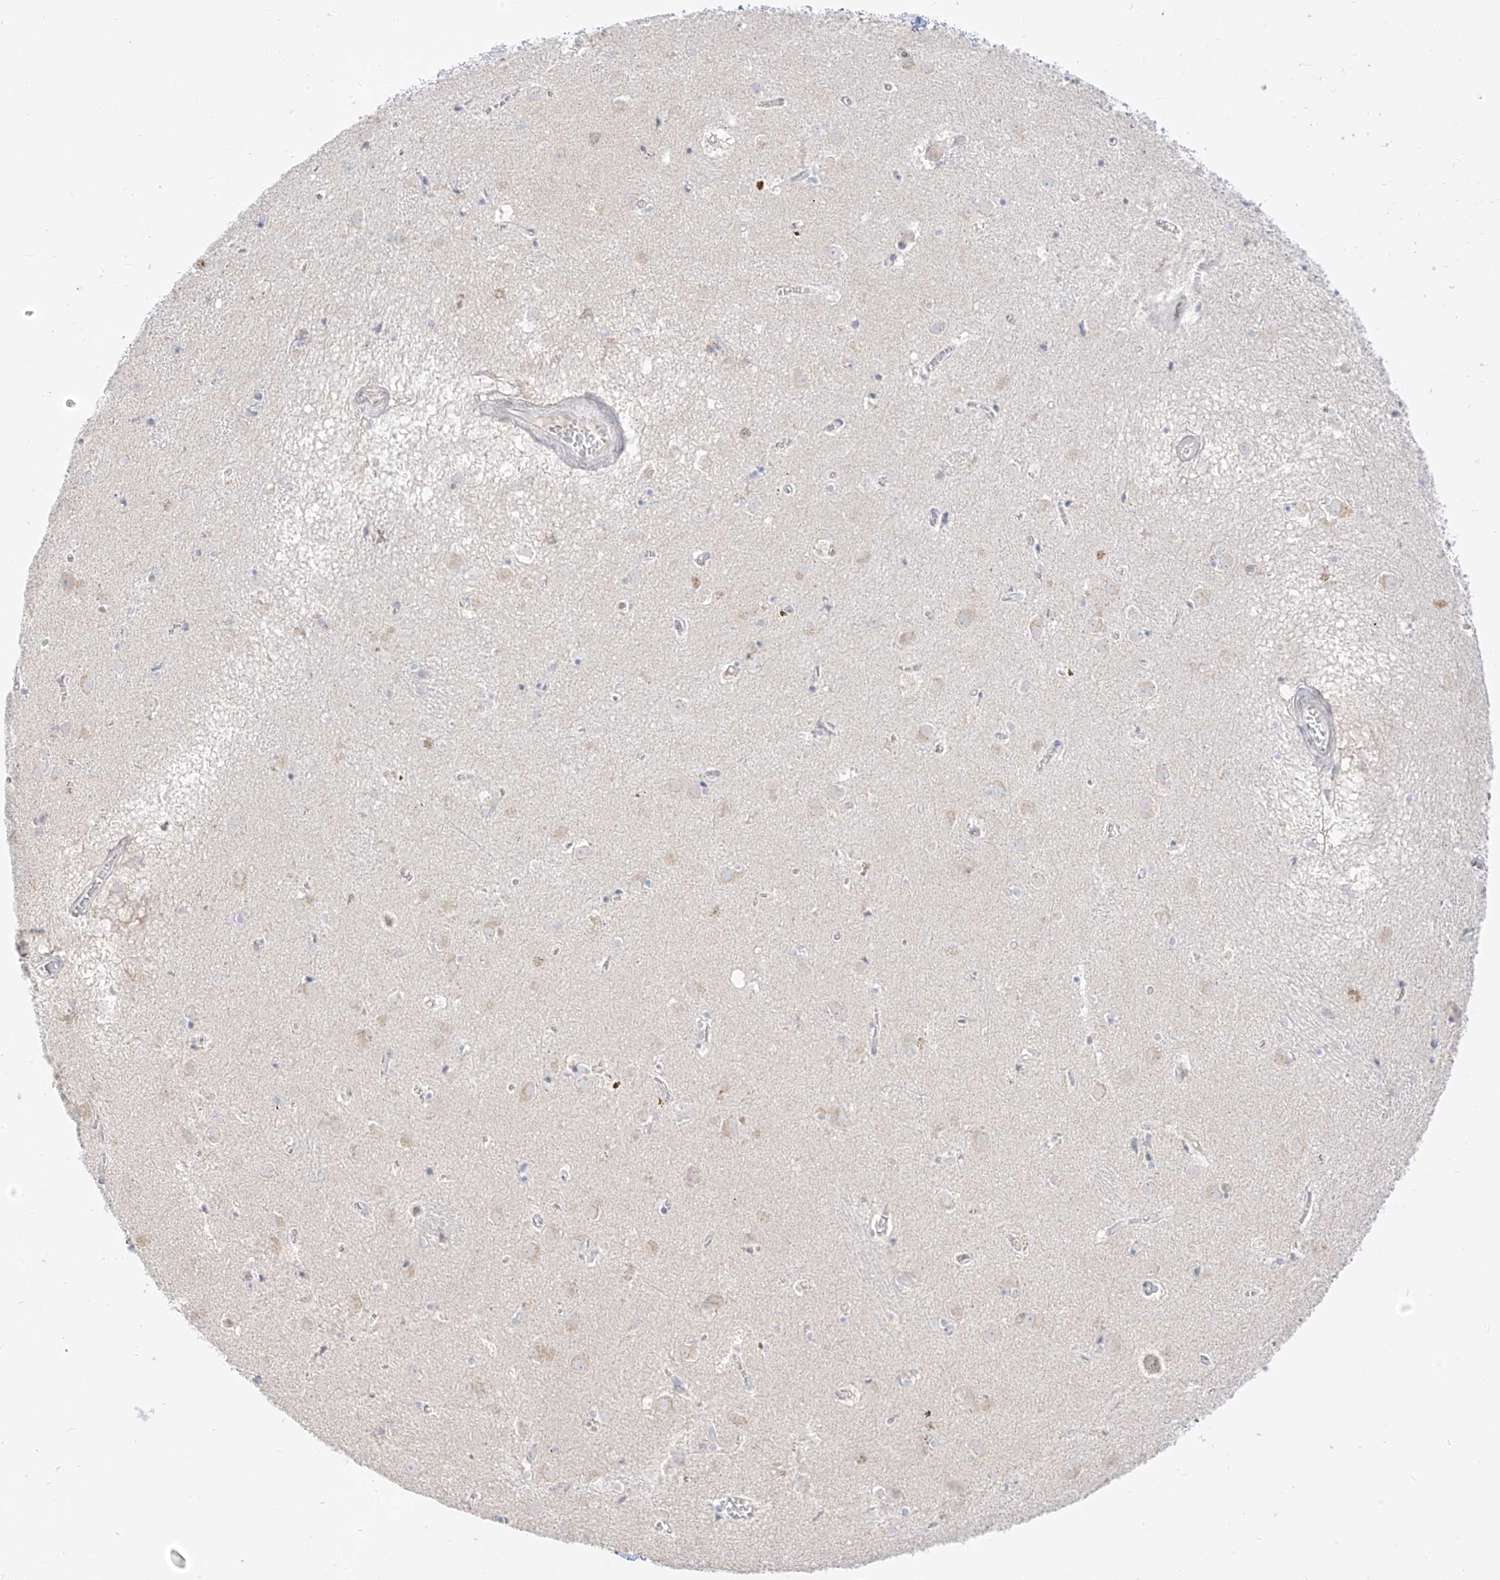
{"staining": {"intensity": "negative", "quantity": "none", "location": "none"}, "tissue": "caudate", "cell_type": "Glial cells", "image_type": "normal", "snomed": [{"axis": "morphology", "description": "Normal tissue, NOS"}, {"axis": "topography", "description": "Lateral ventricle wall"}], "caption": "The image displays no significant positivity in glial cells of caudate. (Stains: DAB immunohistochemistry with hematoxylin counter stain, Microscopy: brightfield microscopy at high magnification).", "gene": "SYTL3", "patient": {"sex": "male", "age": 70}}